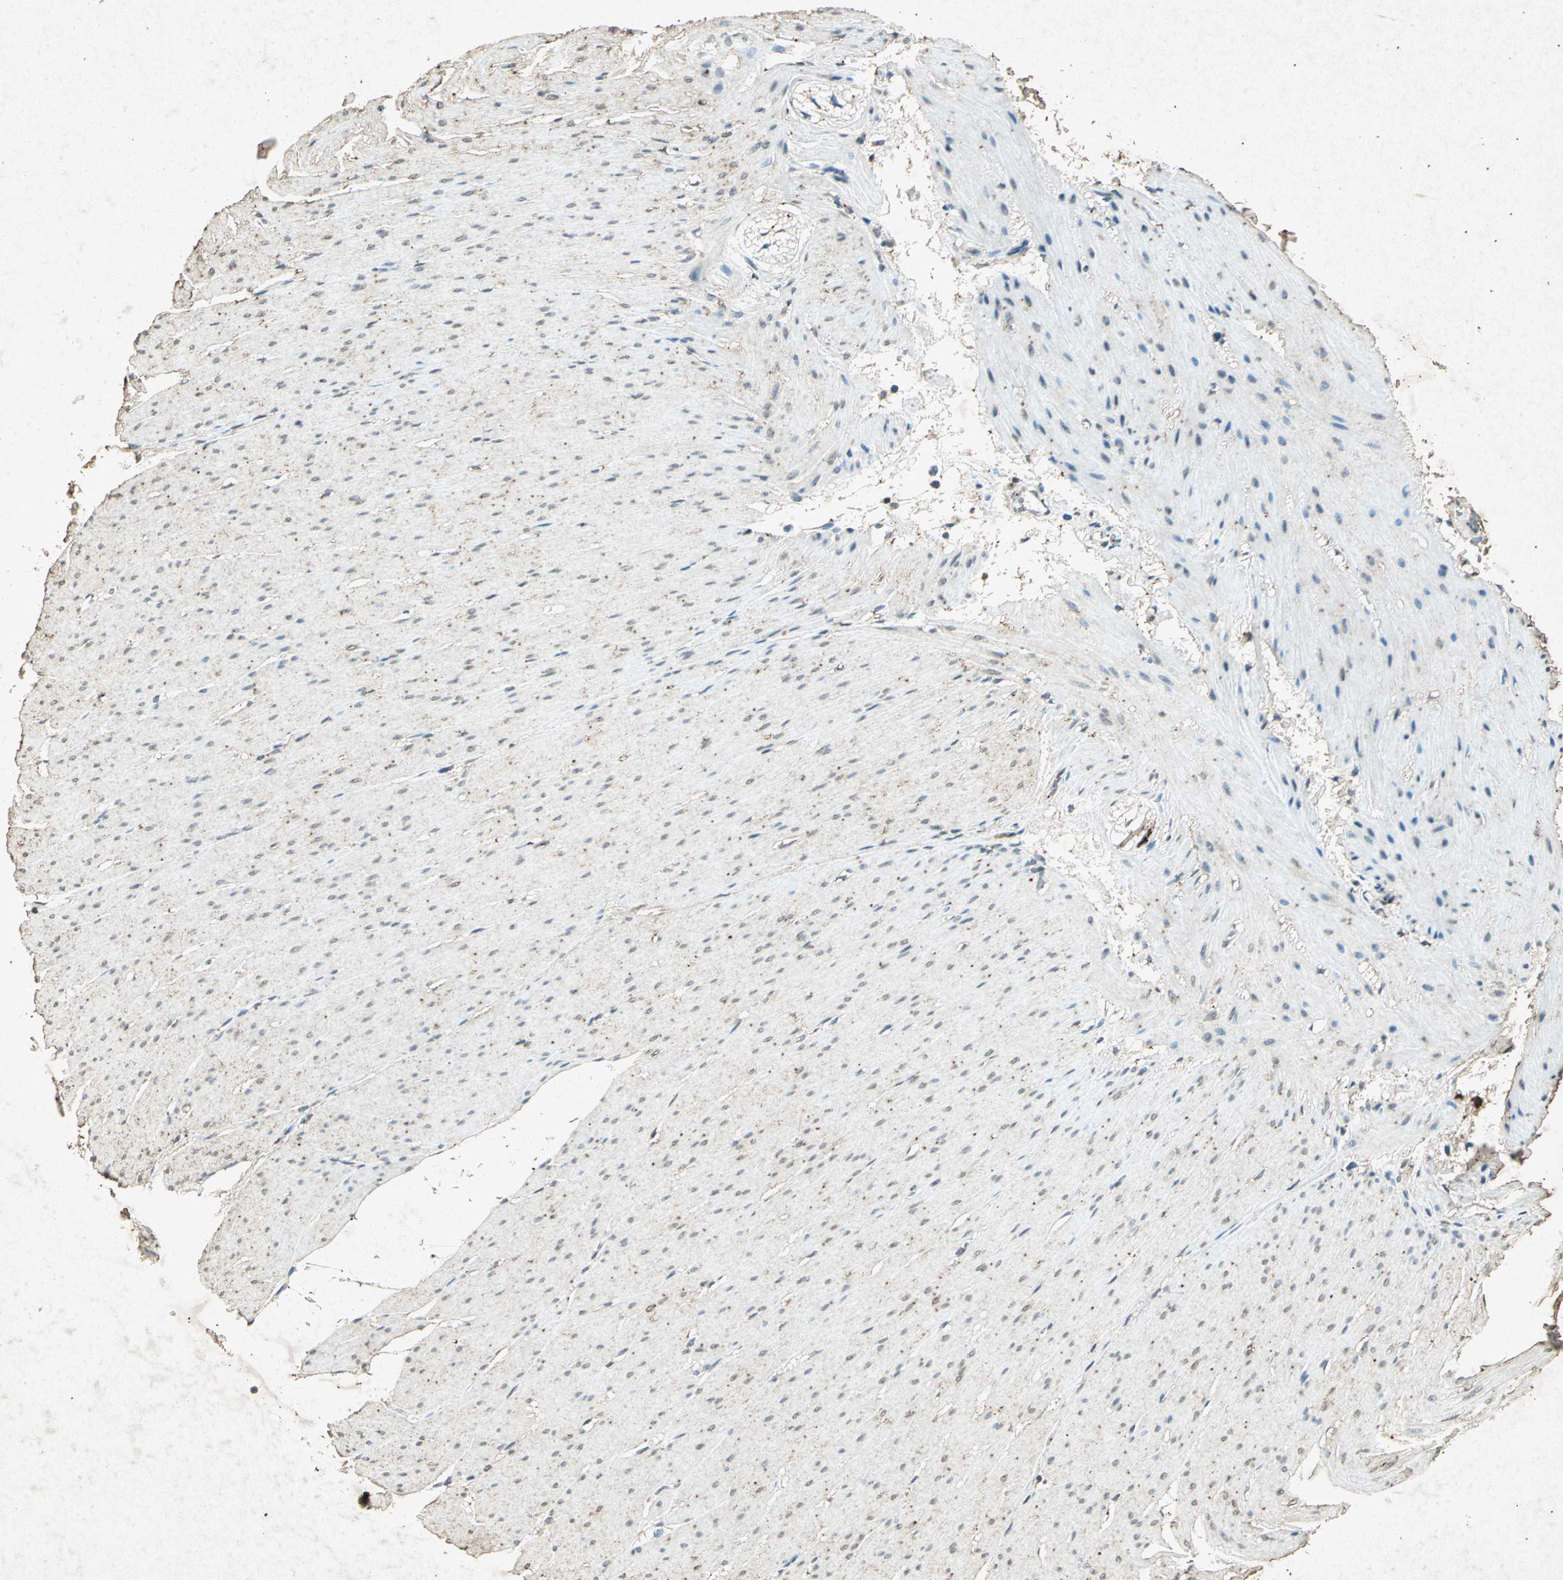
{"staining": {"intensity": "negative", "quantity": "none", "location": "none"}, "tissue": "smooth muscle", "cell_type": "Smooth muscle cells", "image_type": "normal", "snomed": [{"axis": "morphology", "description": "Normal tissue, NOS"}, {"axis": "topography", "description": "Smooth muscle"}, {"axis": "topography", "description": "Colon"}], "caption": "IHC image of benign smooth muscle: human smooth muscle stained with DAB (3,3'-diaminobenzidine) exhibits no significant protein expression in smooth muscle cells.", "gene": "PSEN1", "patient": {"sex": "male", "age": 67}}